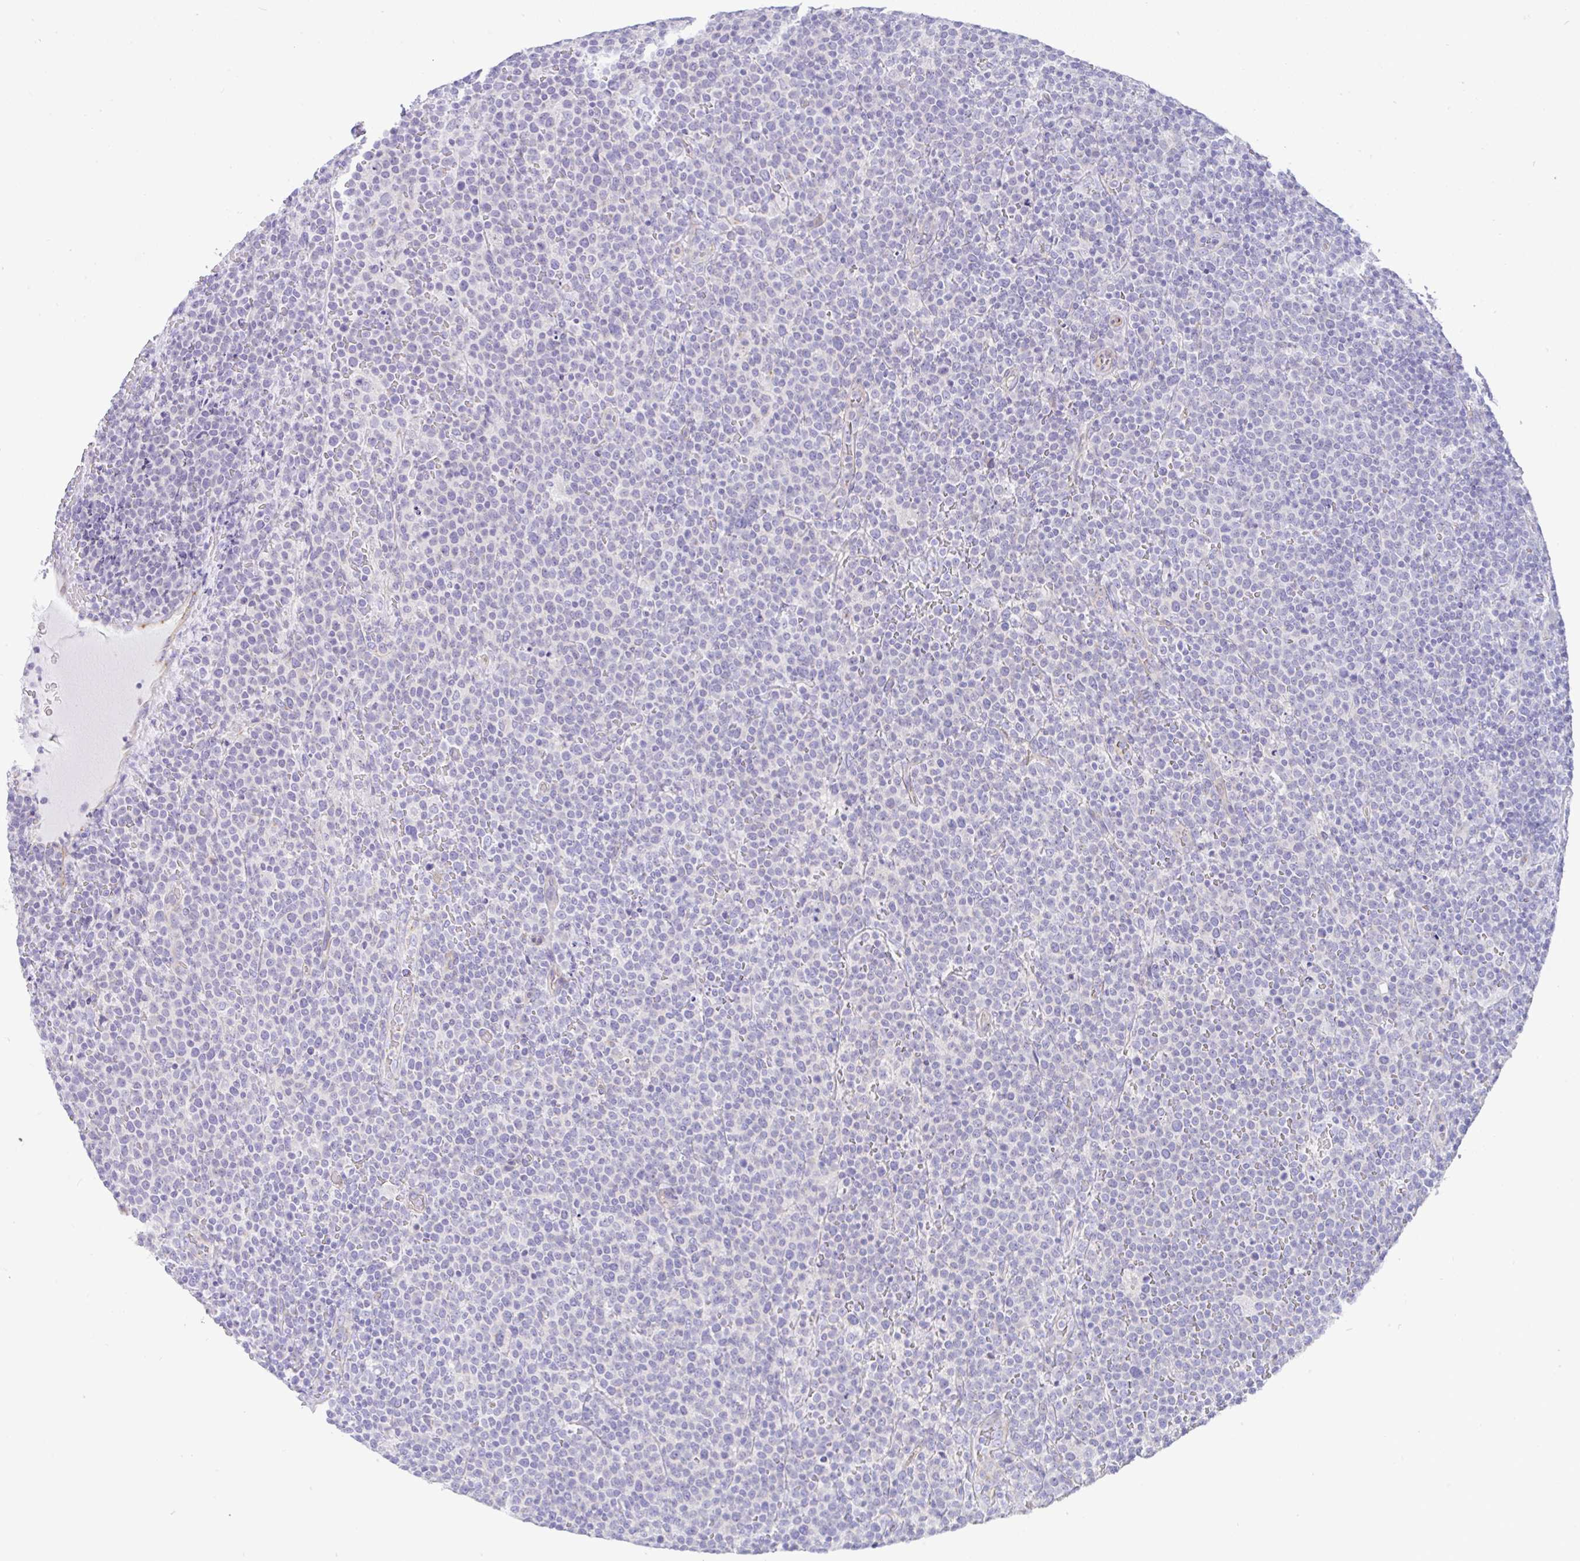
{"staining": {"intensity": "negative", "quantity": "none", "location": "none"}, "tissue": "lymphoma", "cell_type": "Tumor cells", "image_type": "cancer", "snomed": [{"axis": "morphology", "description": "Malignant lymphoma, non-Hodgkin's type, High grade"}, {"axis": "topography", "description": "Lymph node"}], "caption": "Immunohistochemistry (IHC) of human malignant lymphoma, non-Hodgkin's type (high-grade) demonstrates no staining in tumor cells.", "gene": "FAM177A1", "patient": {"sex": "male", "age": 61}}